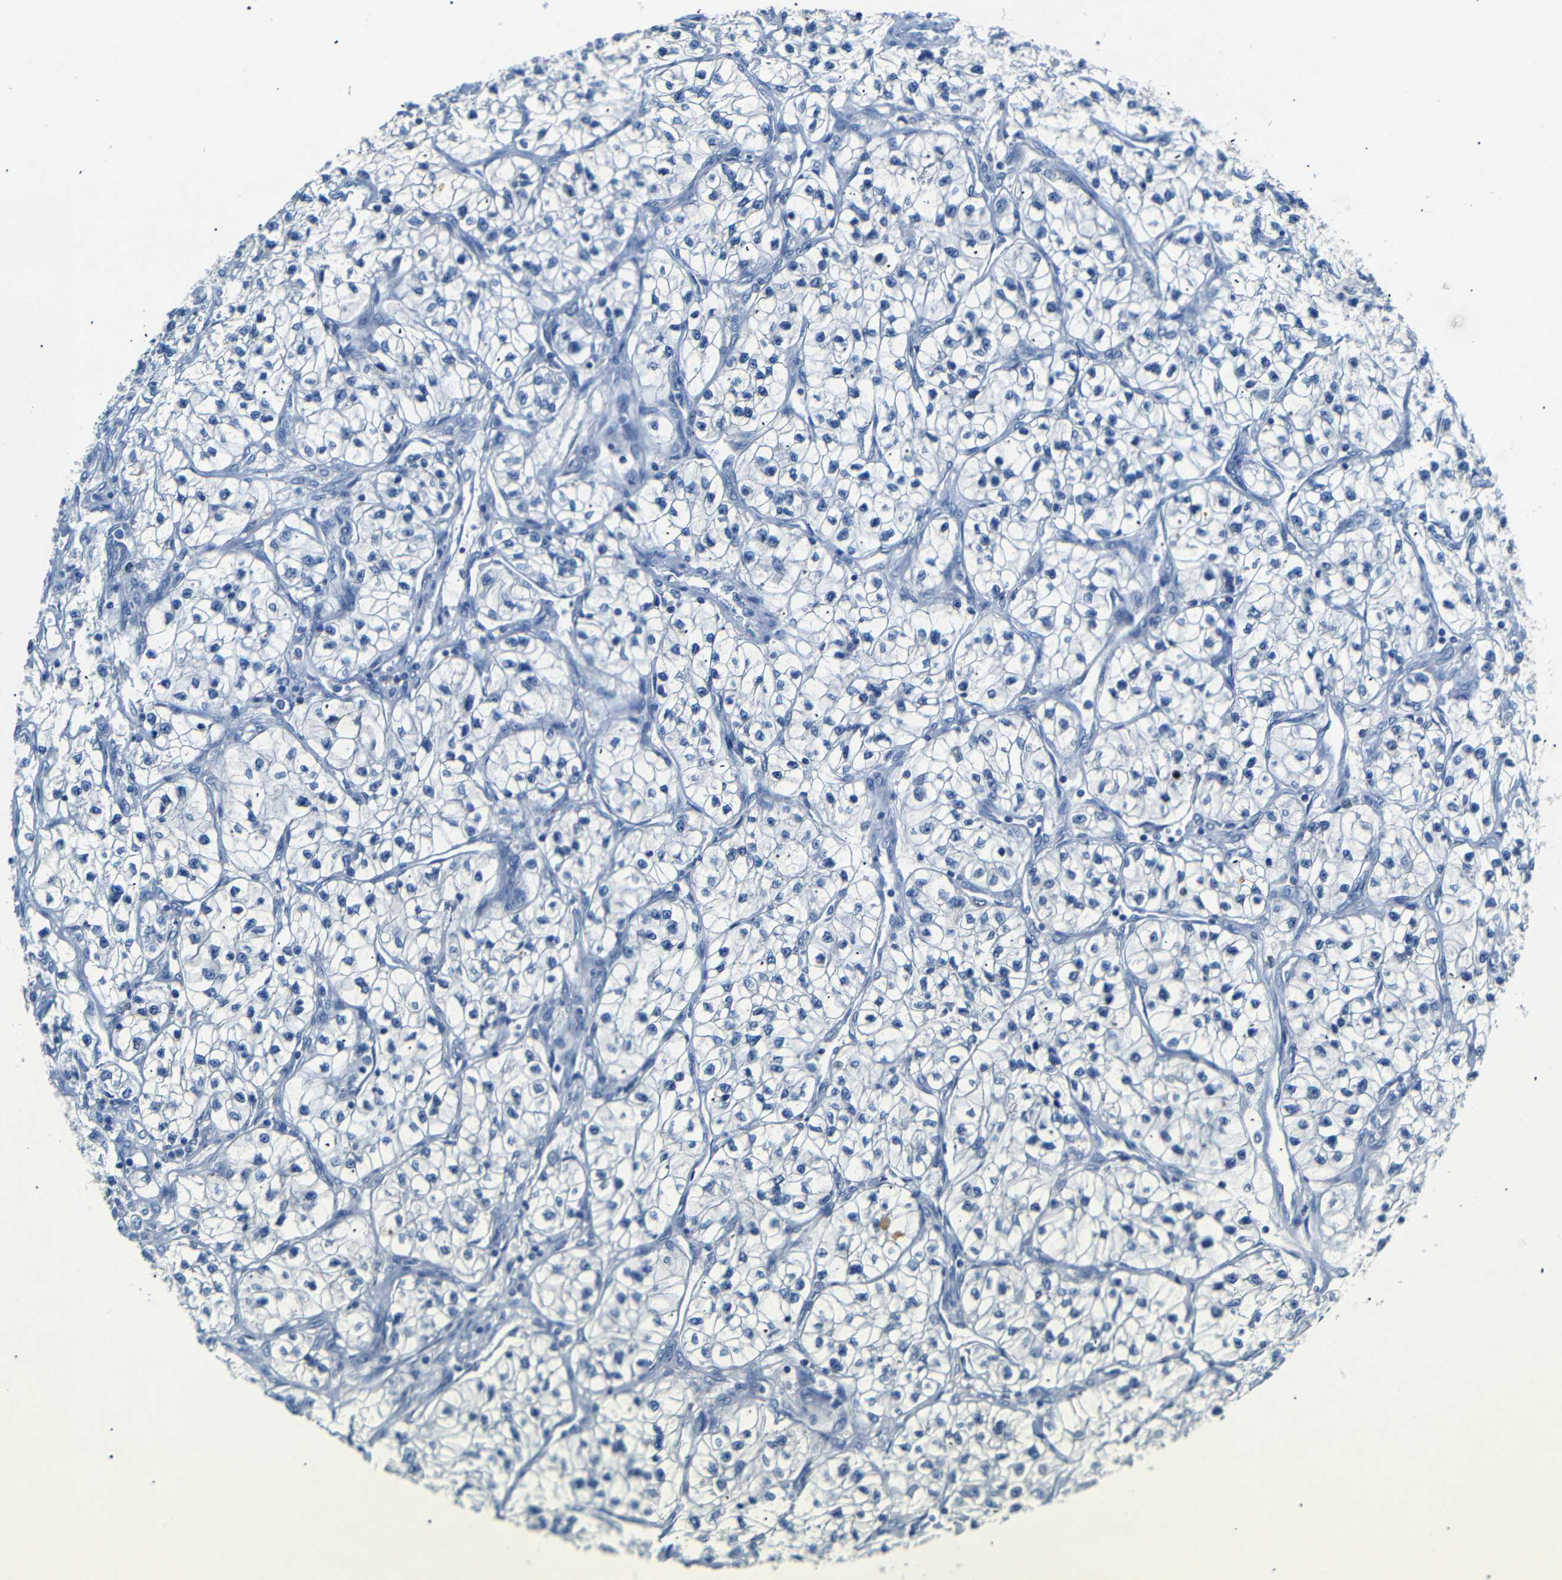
{"staining": {"intensity": "negative", "quantity": "none", "location": "none"}, "tissue": "renal cancer", "cell_type": "Tumor cells", "image_type": "cancer", "snomed": [{"axis": "morphology", "description": "Adenocarcinoma, NOS"}, {"axis": "topography", "description": "Kidney"}], "caption": "Immunohistochemistry histopathology image of renal cancer stained for a protein (brown), which demonstrates no staining in tumor cells.", "gene": "INCENP", "patient": {"sex": "female", "age": 57}}